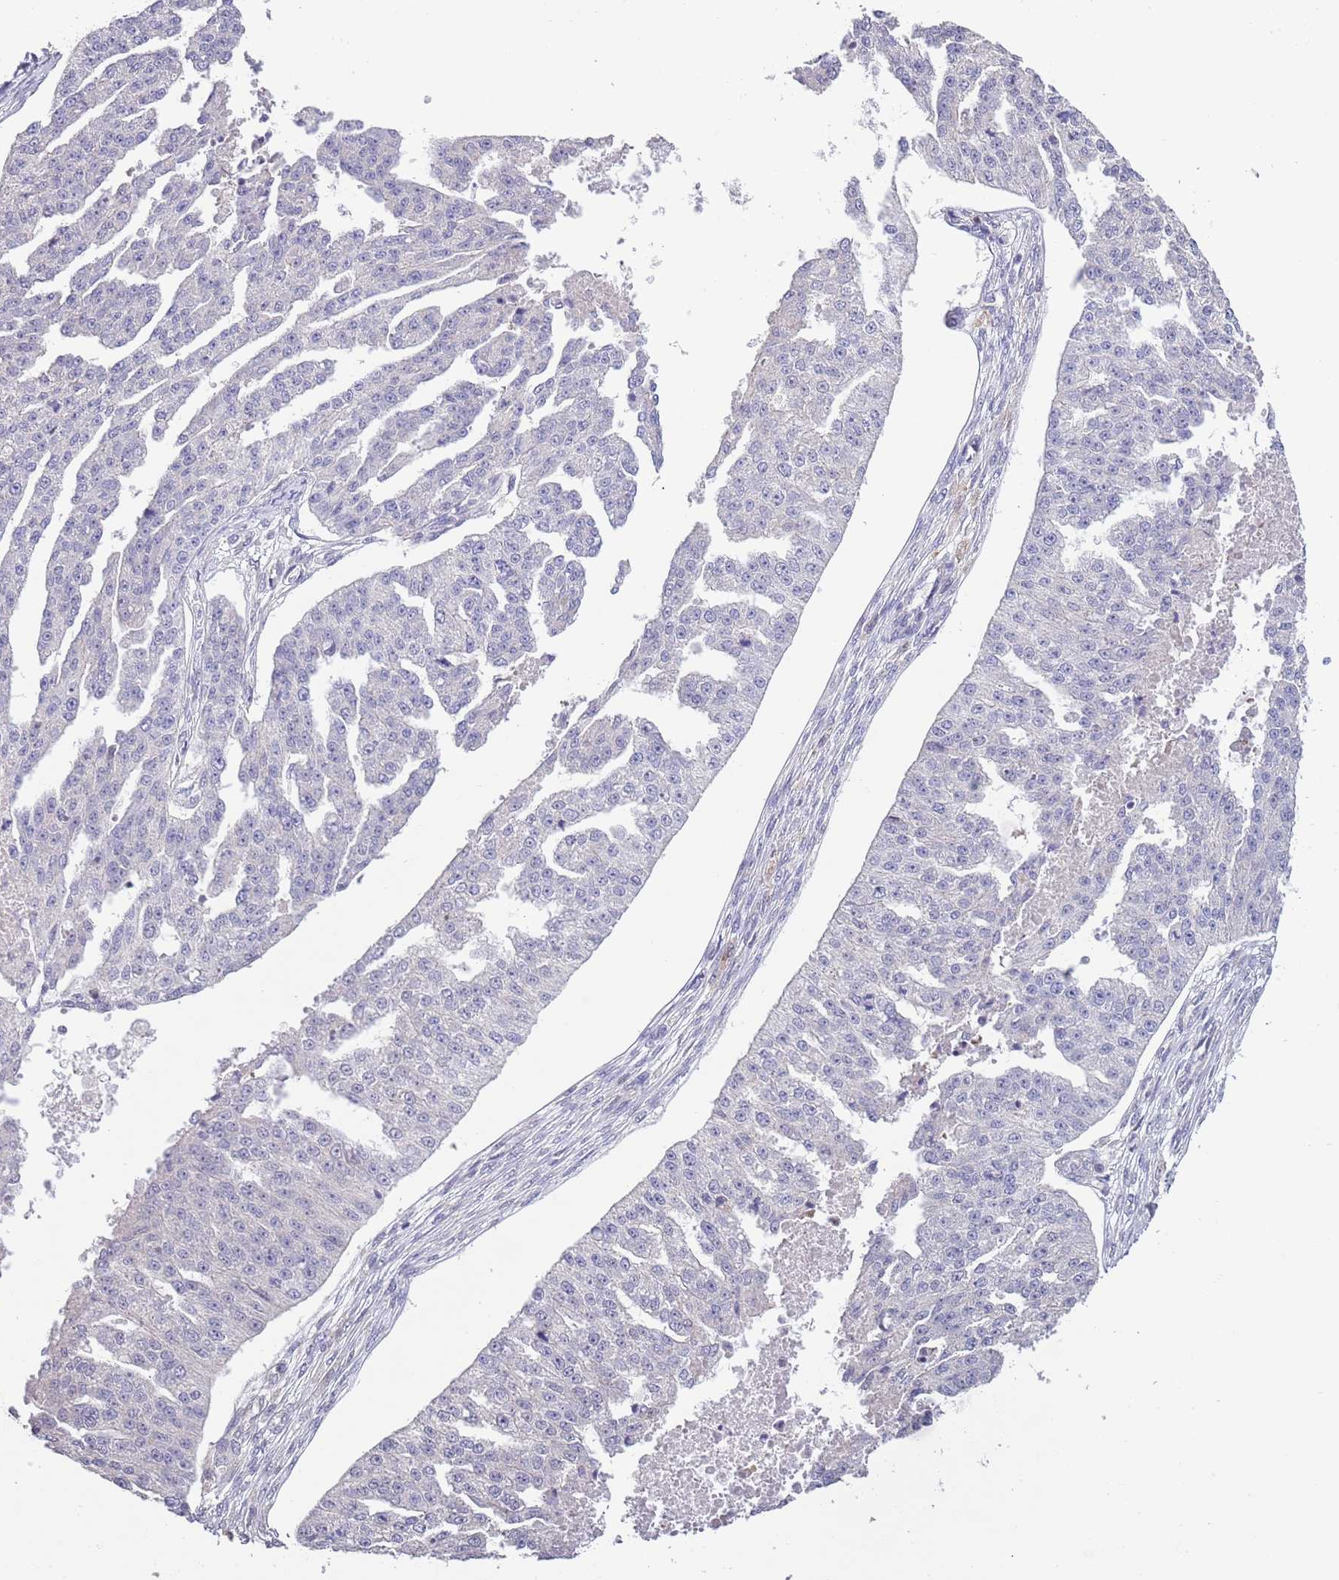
{"staining": {"intensity": "negative", "quantity": "none", "location": "none"}, "tissue": "ovarian cancer", "cell_type": "Tumor cells", "image_type": "cancer", "snomed": [{"axis": "morphology", "description": "Cystadenocarcinoma, serous, NOS"}, {"axis": "topography", "description": "Ovary"}], "caption": "Human ovarian cancer stained for a protein using IHC reveals no positivity in tumor cells.", "gene": "LIPJ", "patient": {"sex": "female", "age": 58}}